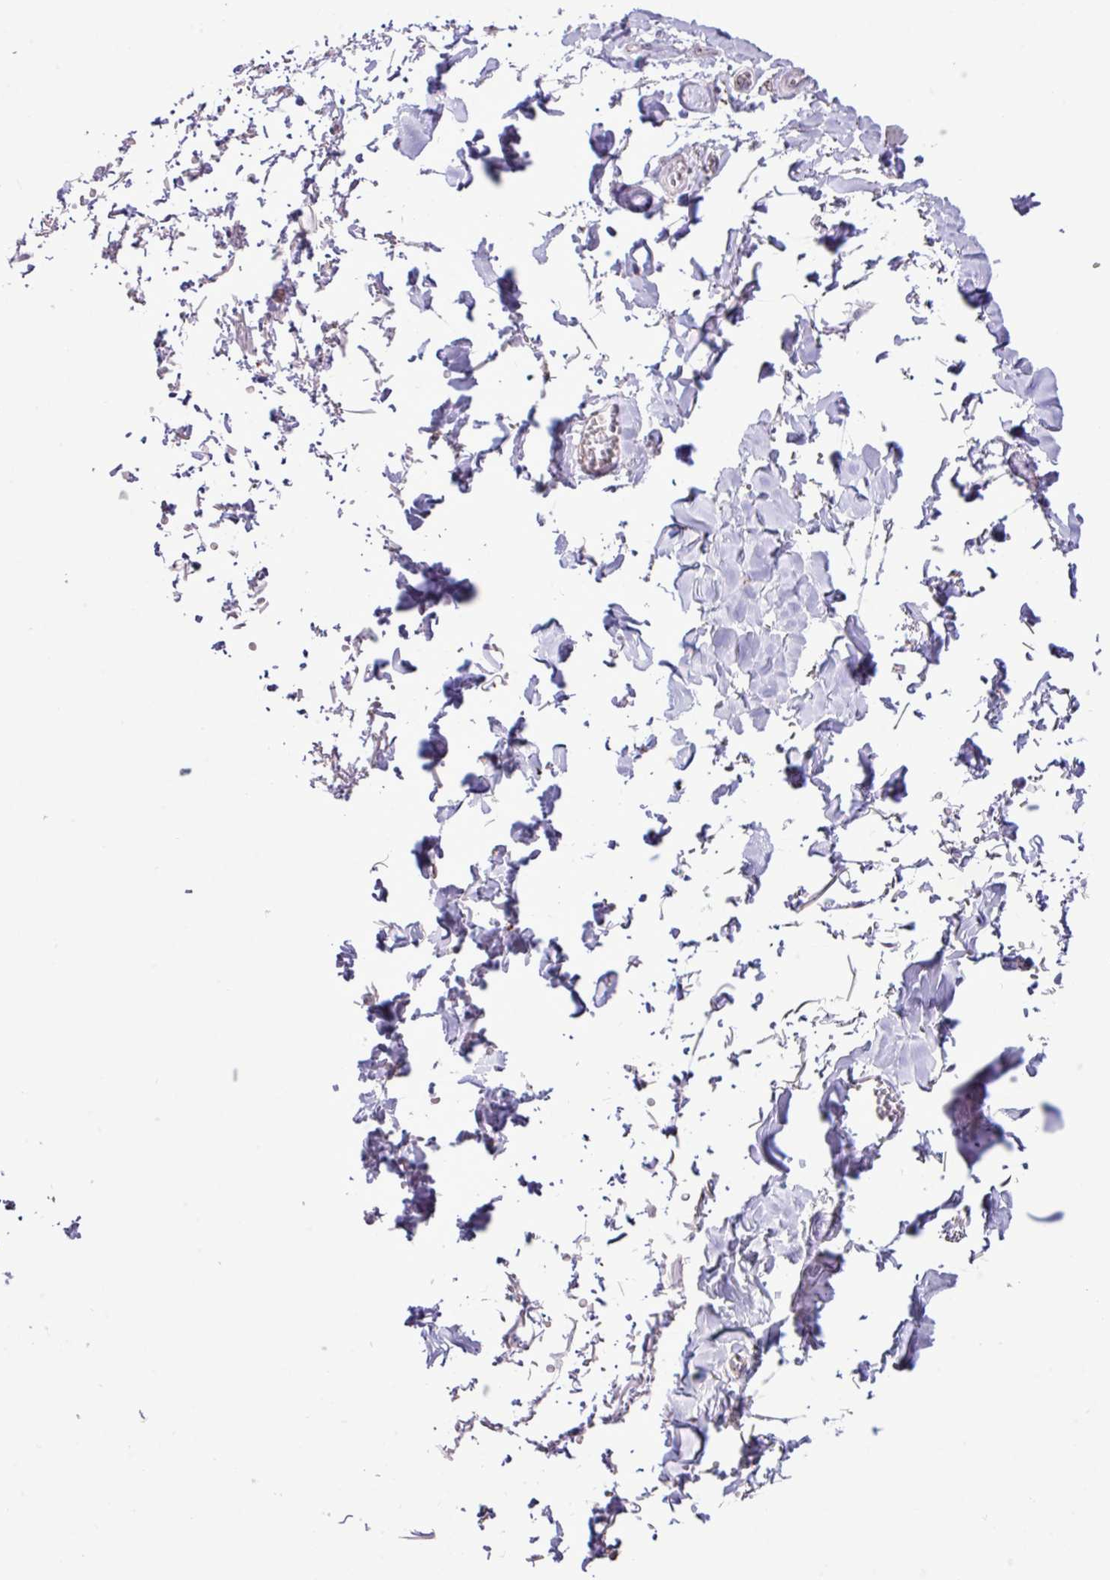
{"staining": {"intensity": "negative", "quantity": "none", "location": "none"}, "tissue": "adipose tissue", "cell_type": "Adipocytes", "image_type": "normal", "snomed": [{"axis": "morphology", "description": "Normal tissue, NOS"}, {"axis": "topography", "description": "Vulva"}, {"axis": "topography", "description": "Vagina"}, {"axis": "topography", "description": "Peripheral nerve tissue"}], "caption": "Immunohistochemistry of benign adipose tissue shows no positivity in adipocytes.", "gene": "SGPP1", "patient": {"sex": "female", "age": 66}}